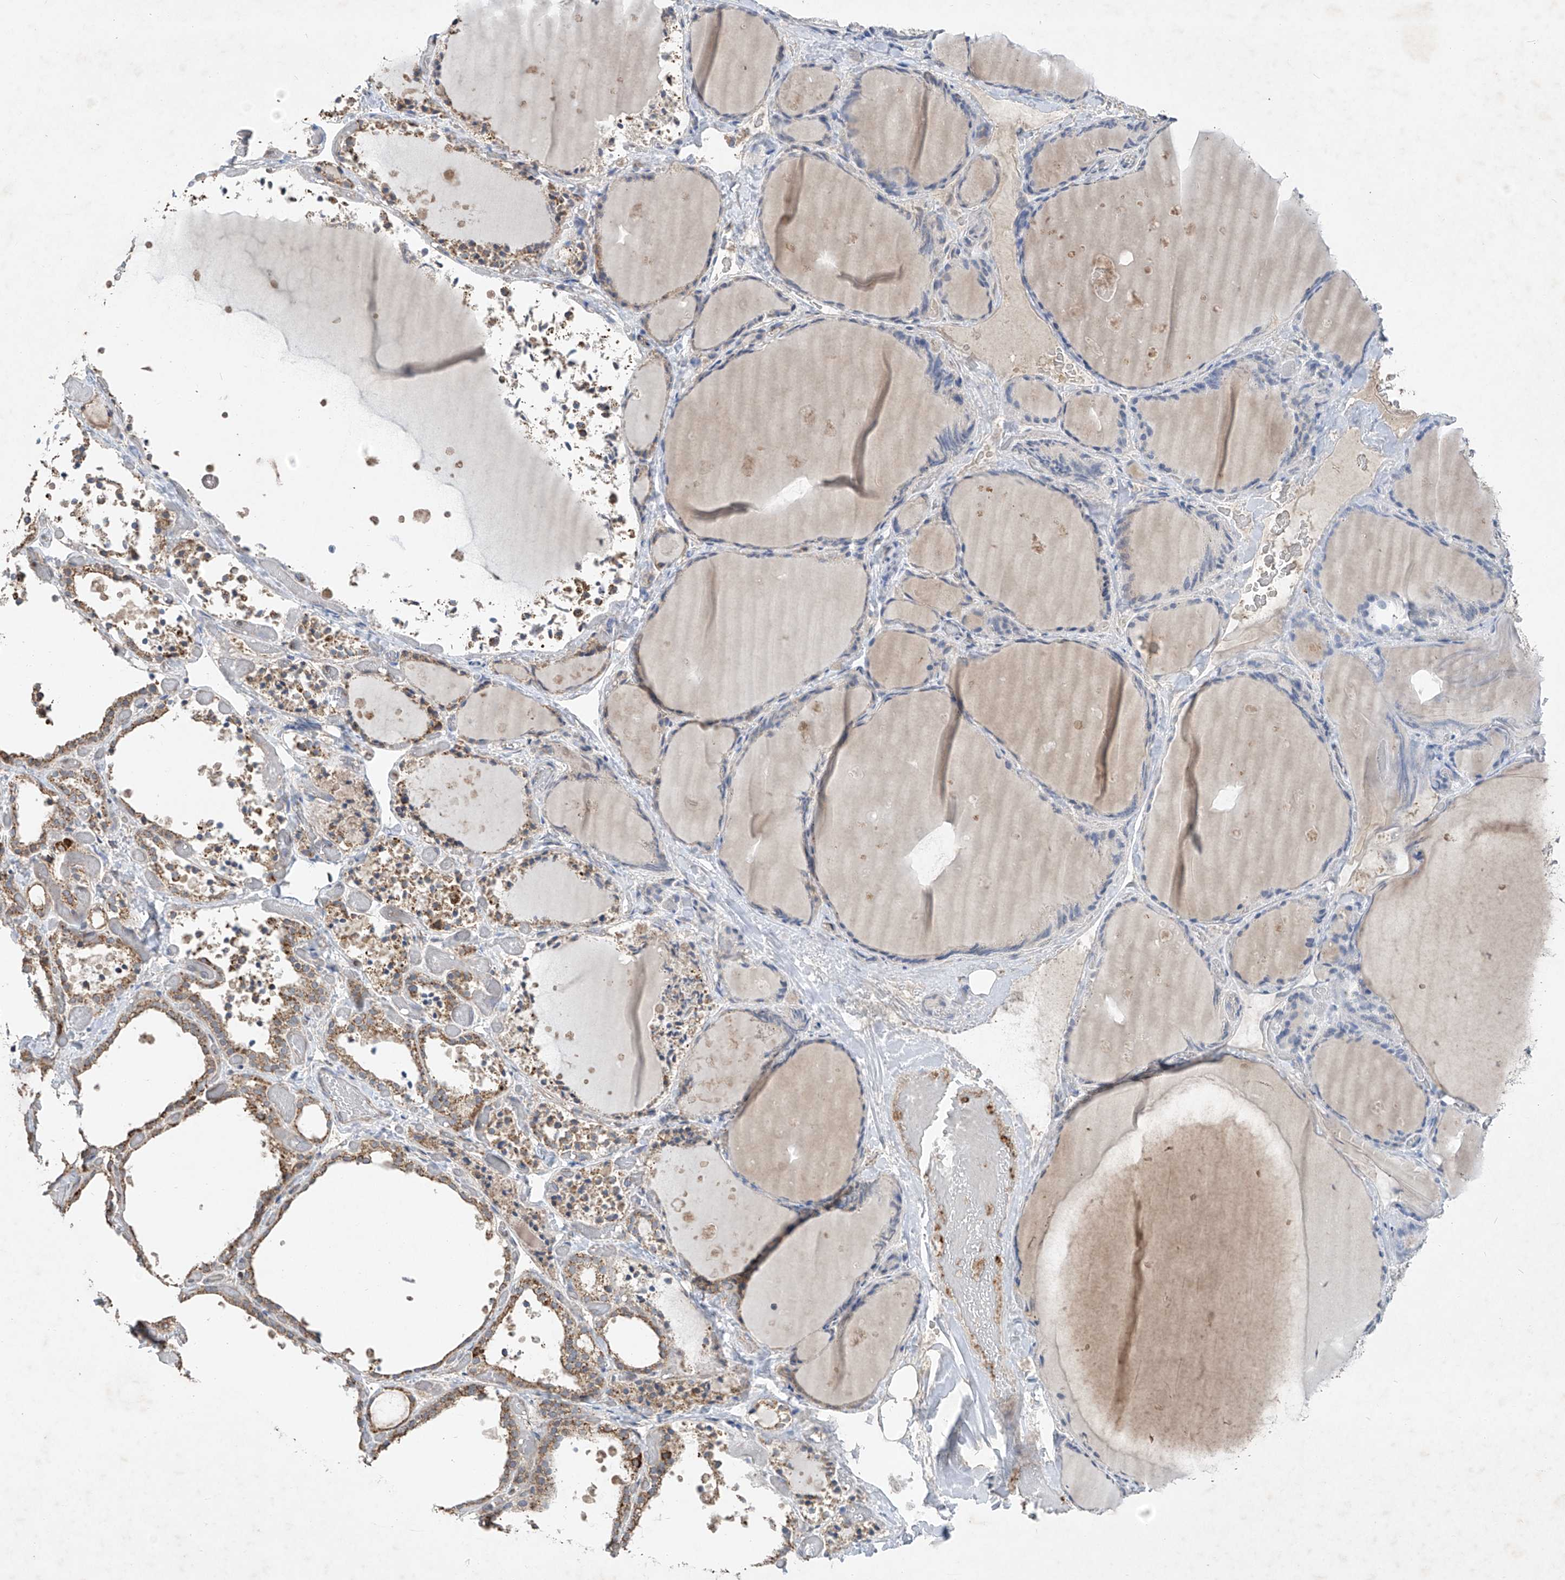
{"staining": {"intensity": "moderate", "quantity": "25%-75%", "location": "cytoplasmic/membranous"}, "tissue": "thyroid gland", "cell_type": "Glandular cells", "image_type": "normal", "snomed": [{"axis": "morphology", "description": "Normal tissue, NOS"}, {"axis": "topography", "description": "Thyroid gland"}], "caption": "Unremarkable thyroid gland demonstrates moderate cytoplasmic/membranous staining in approximately 25%-75% of glandular cells.", "gene": "UQCC1", "patient": {"sex": "female", "age": 44}}